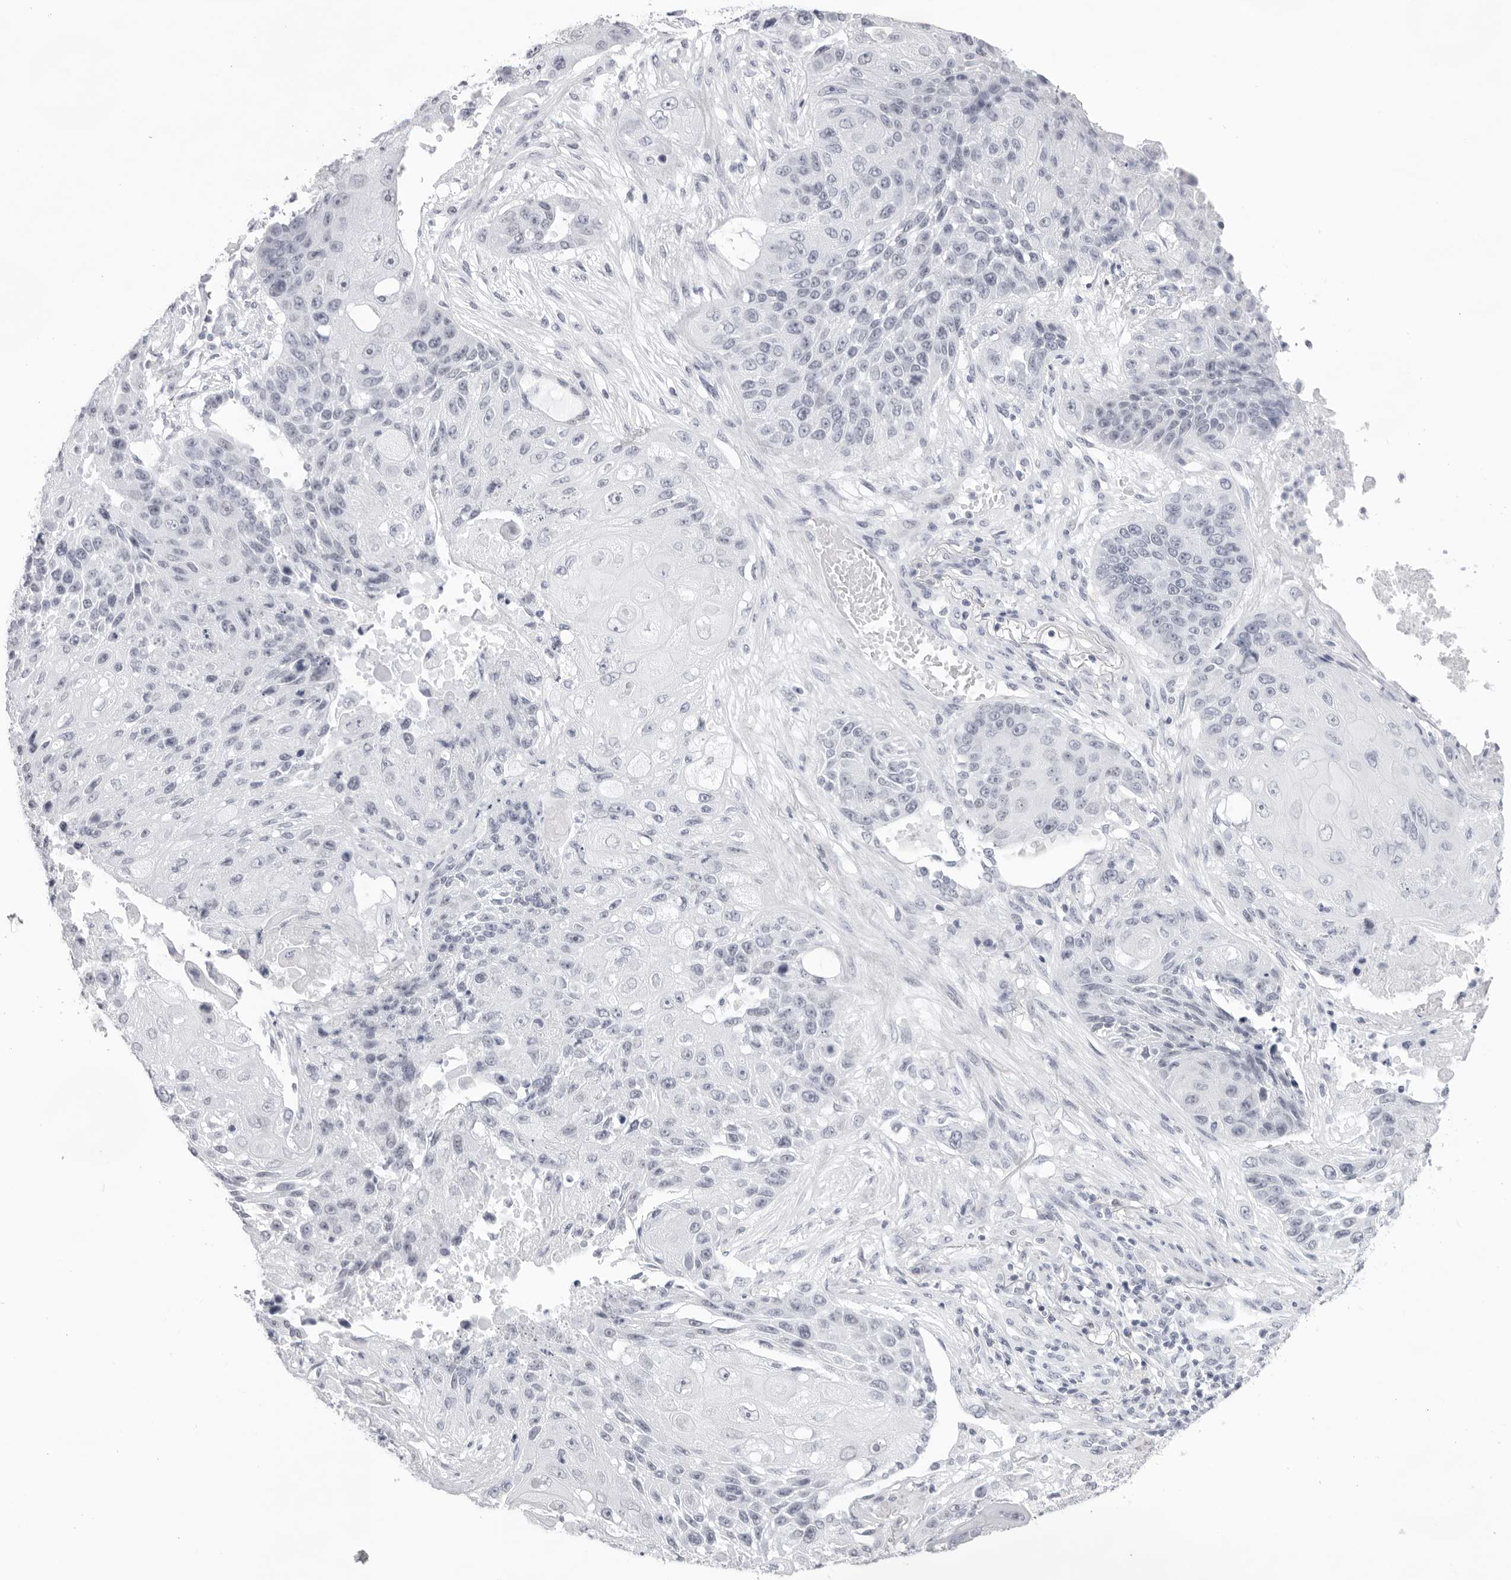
{"staining": {"intensity": "negative", "quantity": "none", "location": "none"}, "tissue": "lung cancer", "cell_type": "Tumor cells", "image_type": "cancer", "snomed": [{"axis": "morphology", "description": "Squamous cell carcinoma, NOS"}, {"axis": "topography", "description": "Lung"}], "caption": "DAB (3,3'-diaminobenzidine) immunohistochemical staining of squamous cell carcinoma (lung) reveals no significant staining in tumor cells.", "gene": "KLK12", "patient": {"sex": "male", "age": 61}}